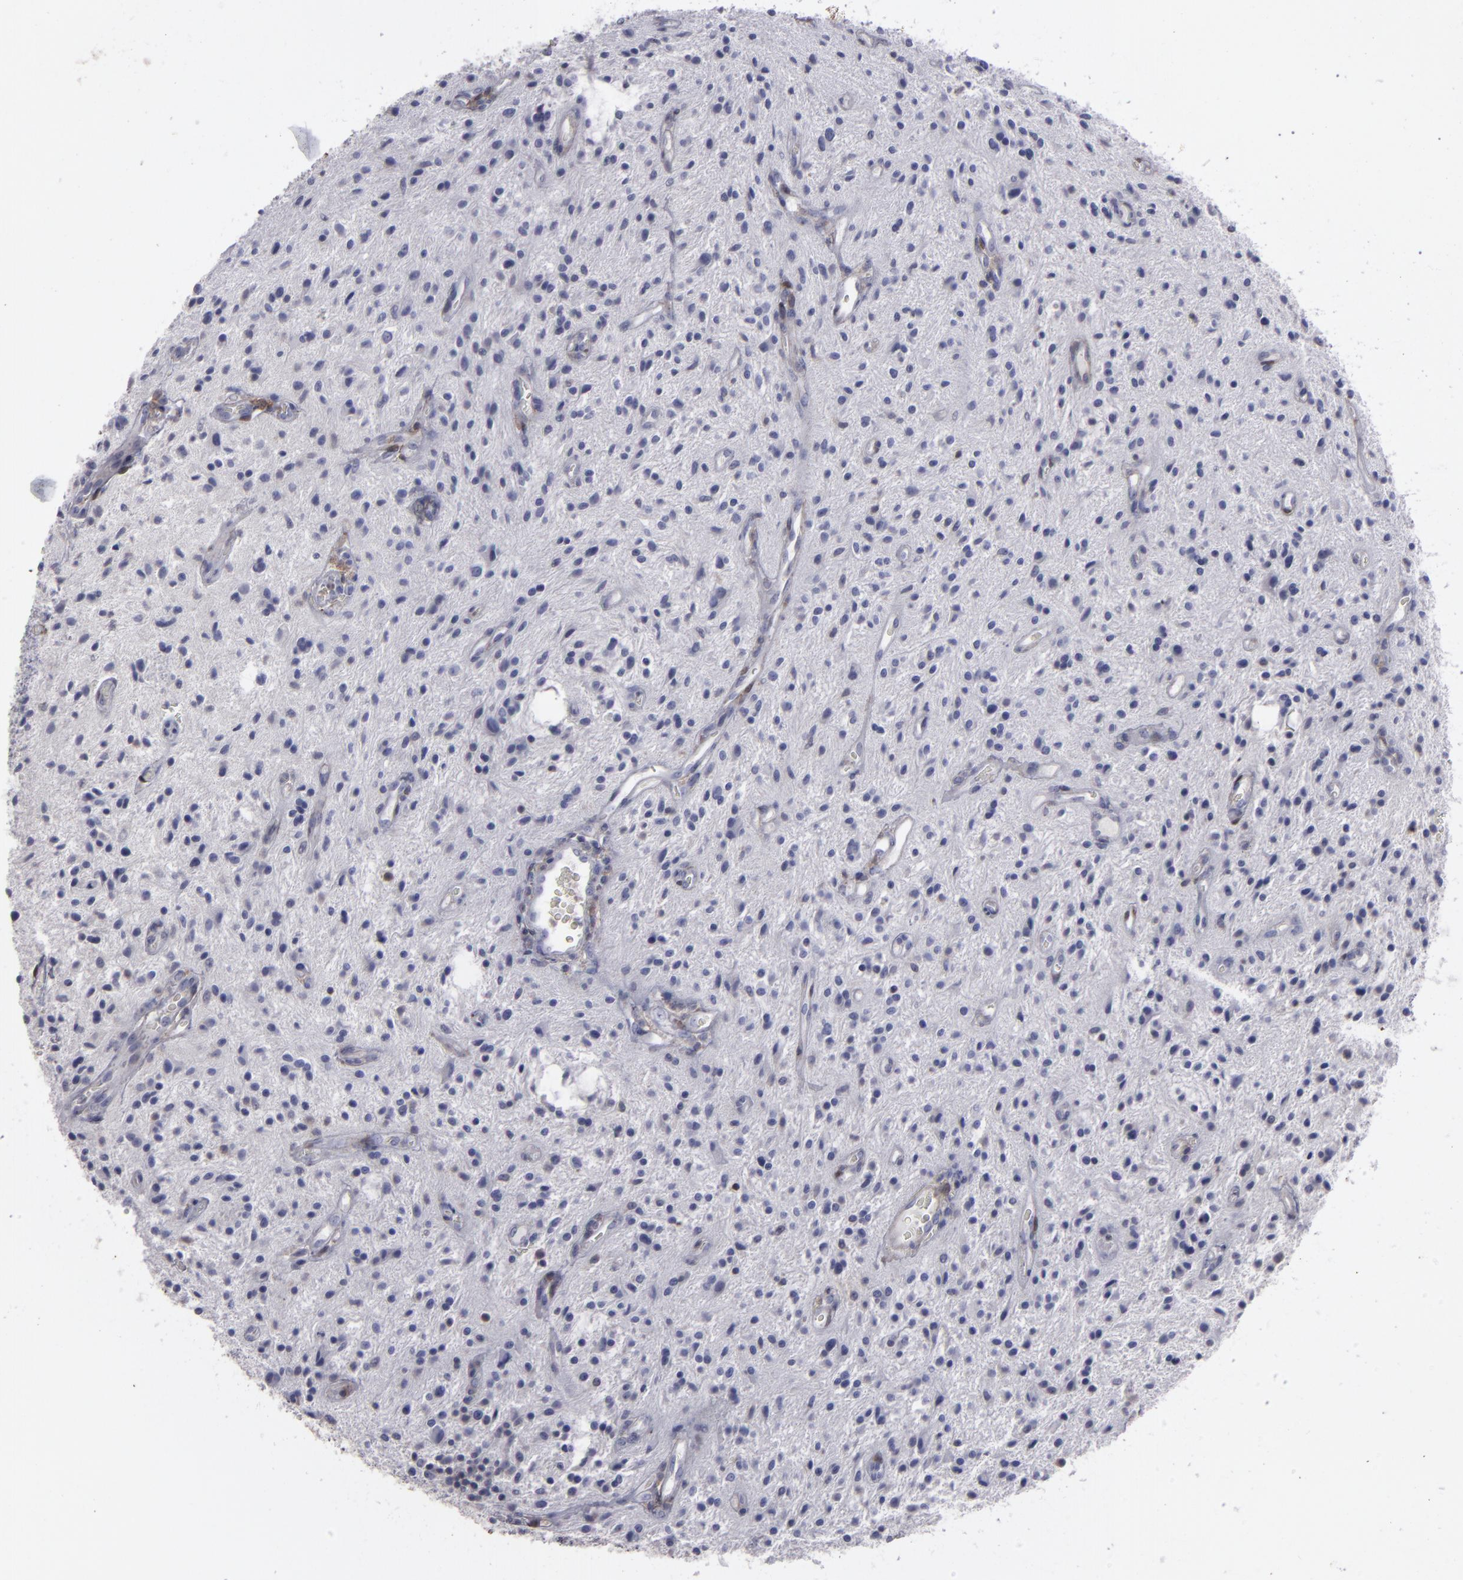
{"staining": {"intensity": "negative", "quantity": "none", "location": "none"}, "tissue": "glioma", "cell_type": "Tumor cells", "image_type": "cancer", "snomed": [{"axis": "morphology", "description": "Glioma, malignant, NOS"}, {"axis": "topography", "description": "Cerebellum"}], "caption": "This photomicrograph is of malignant glioma stained with immunohistochemistry (IHC) to label a protein in brown with the nuclei are counter-stained blue. There is no expression in tumor cells.", "gene": "SEMA3G", "patient": {"sex": "female", "age": 10}}